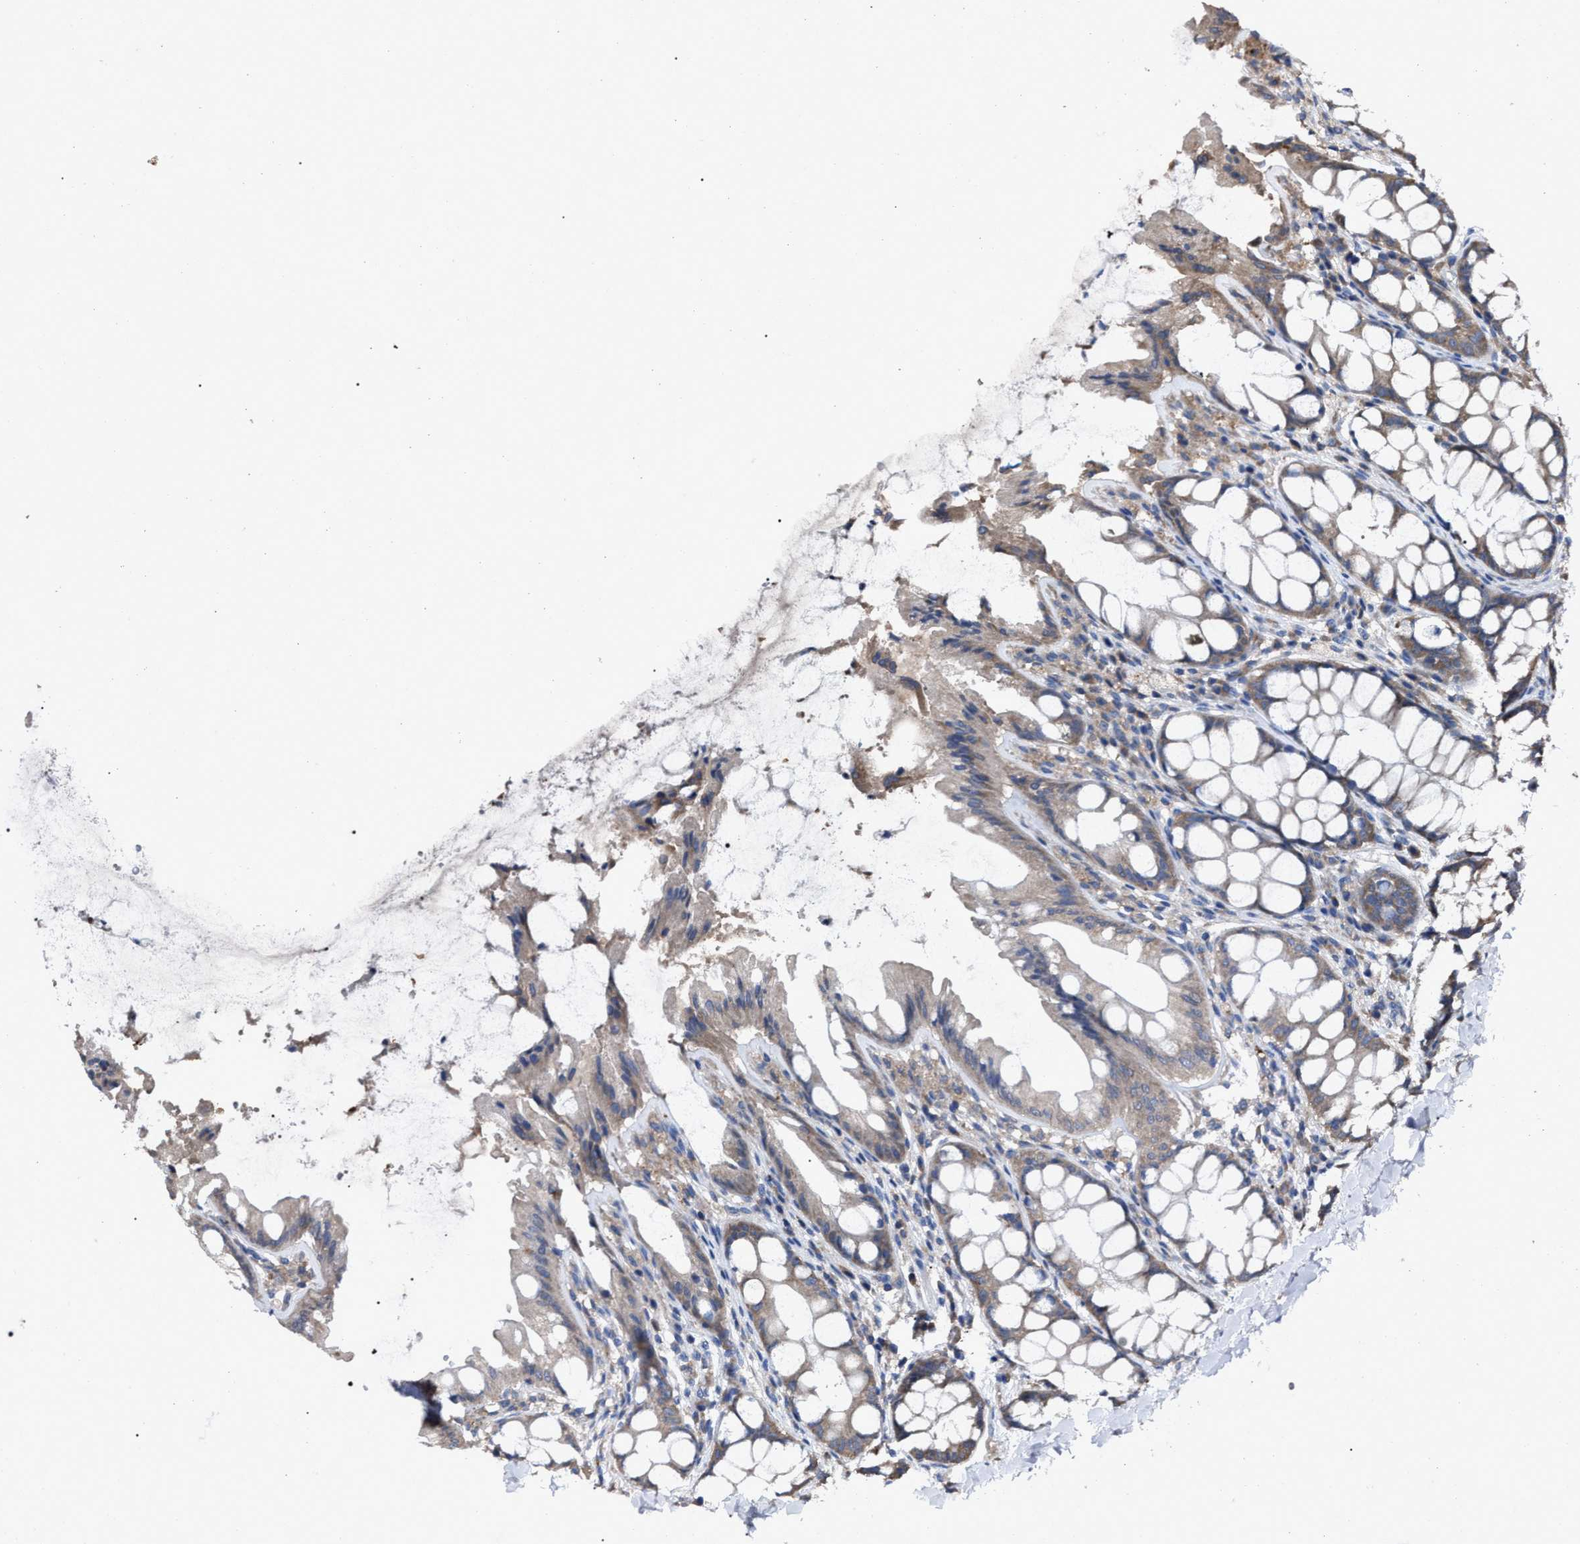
{"staining": {"intensity": "weak", "quantity": ">75%", "location": "cytoplasmic/membranous"}, "tissue": "colon", "cell_type": "Endothelial cells", "image_type": "normal", "snomed": [{"axis": "morphology", "description": "Normal tissue, NOS"}, {"axis": "topography", "description": "Colon"}], "caption": "This is an image of immunohistochemistry staining of unremarkable colon, which shows weak positivity in the cytoplasmic/membranous of endothelial cells.", "gene": "UPF1", "patient": {"sex": "male", "age": 47}}